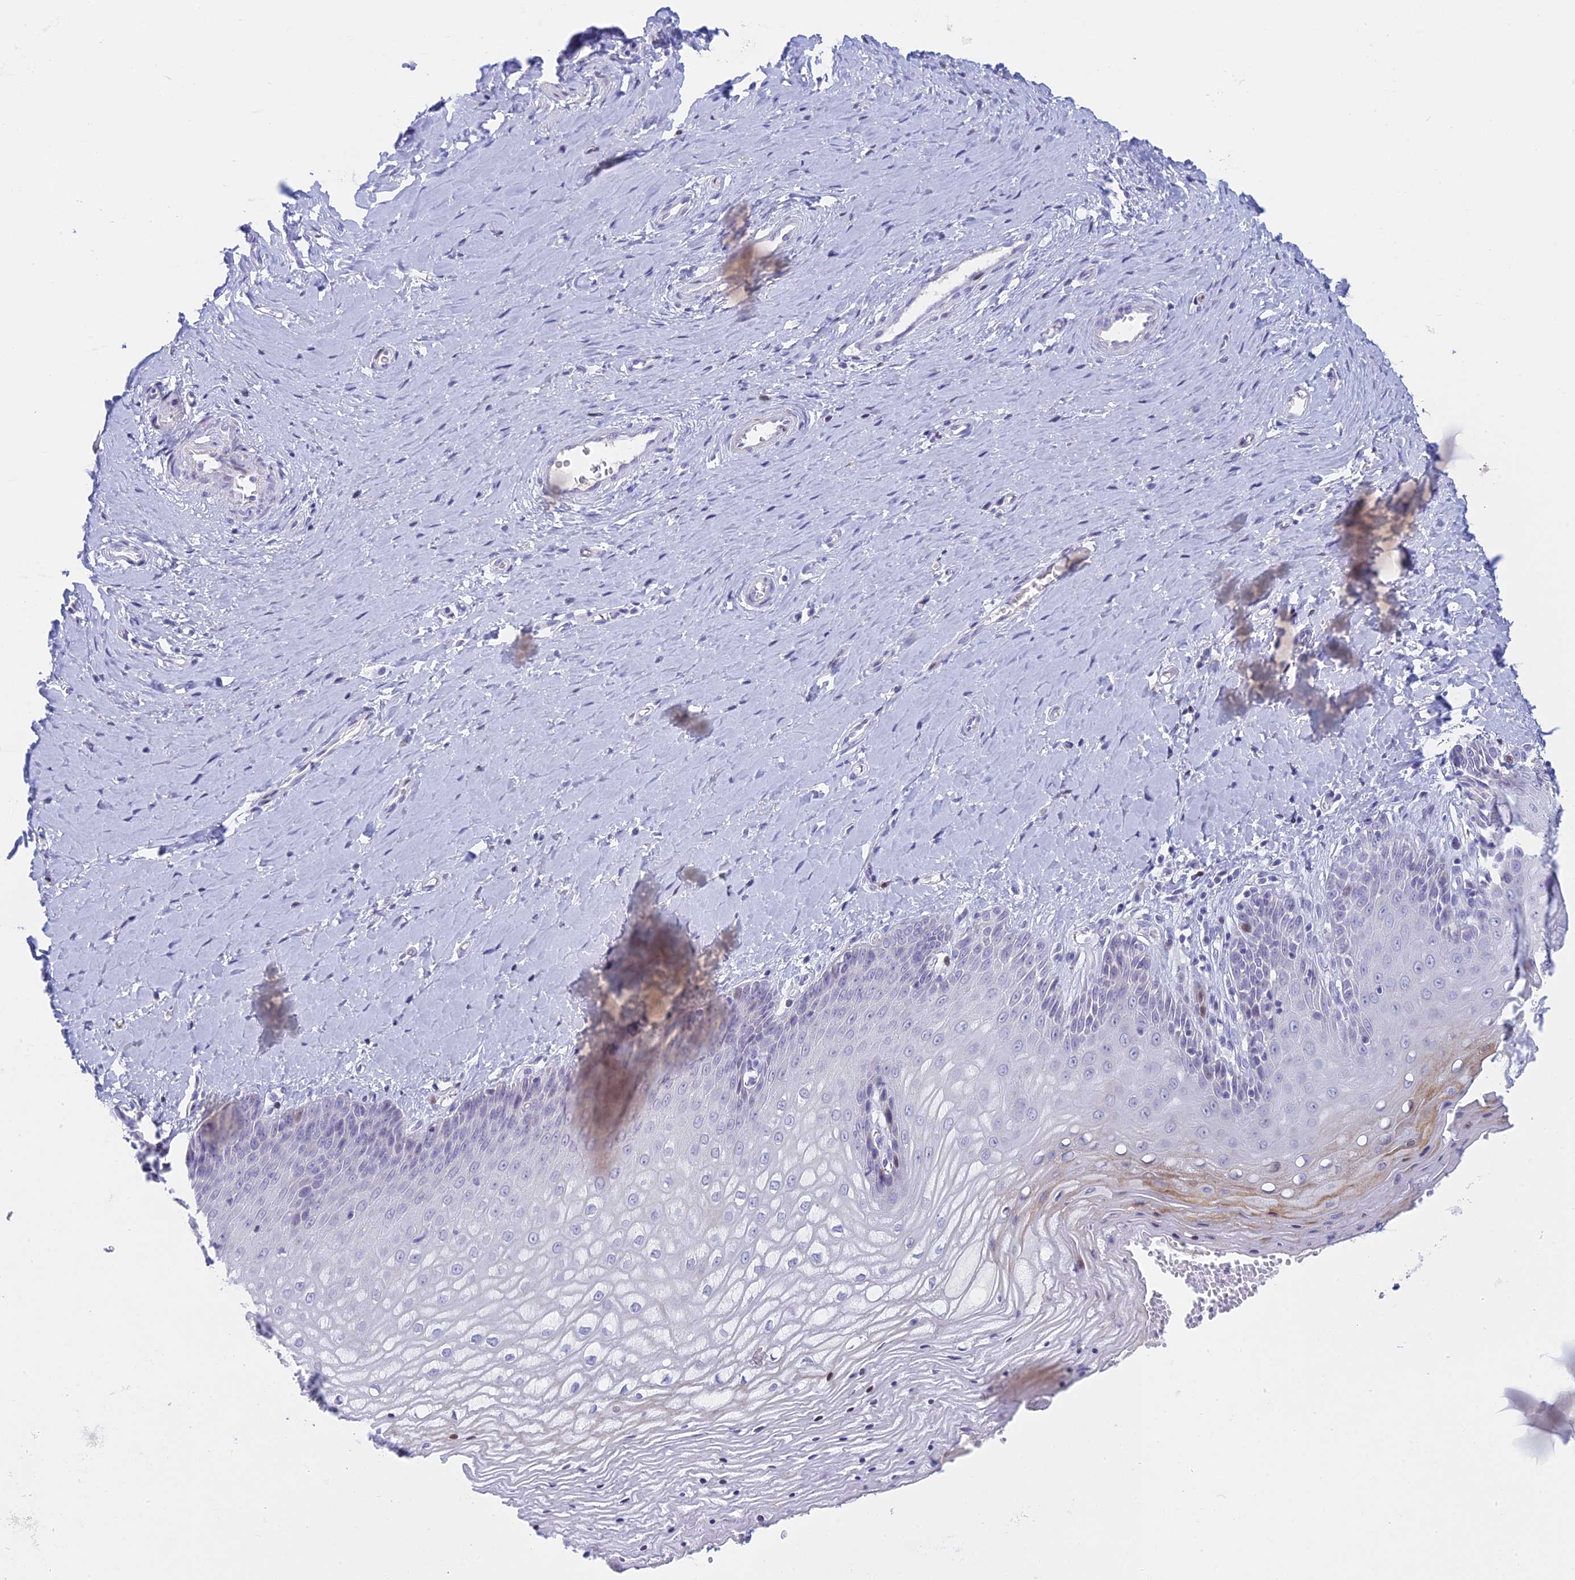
{"staining": {"intensity": "moderate", "quantity": "<25%", "location": "nuclear"}, "tissue": "vagina", "cell_type": "Squamous epithelial cells", "image_type": "normal", "snomed": [{"axis": "morphology", "description": "Normal tissue, NOS"}, {"axis": "topography", "description": "Vagina"}], "caption": "Immunohistochemical staining of unremarkable human vagina displays low levels of moderate nuclear positivity in about <25% of squamous epithelial cells. The staining was performed using DAB, with brown indicating positive protein expression. Nuclei are stained blue with hematoxylin.", "gene": "REXO5", "patient": {"sex": "female", "age": 65}}